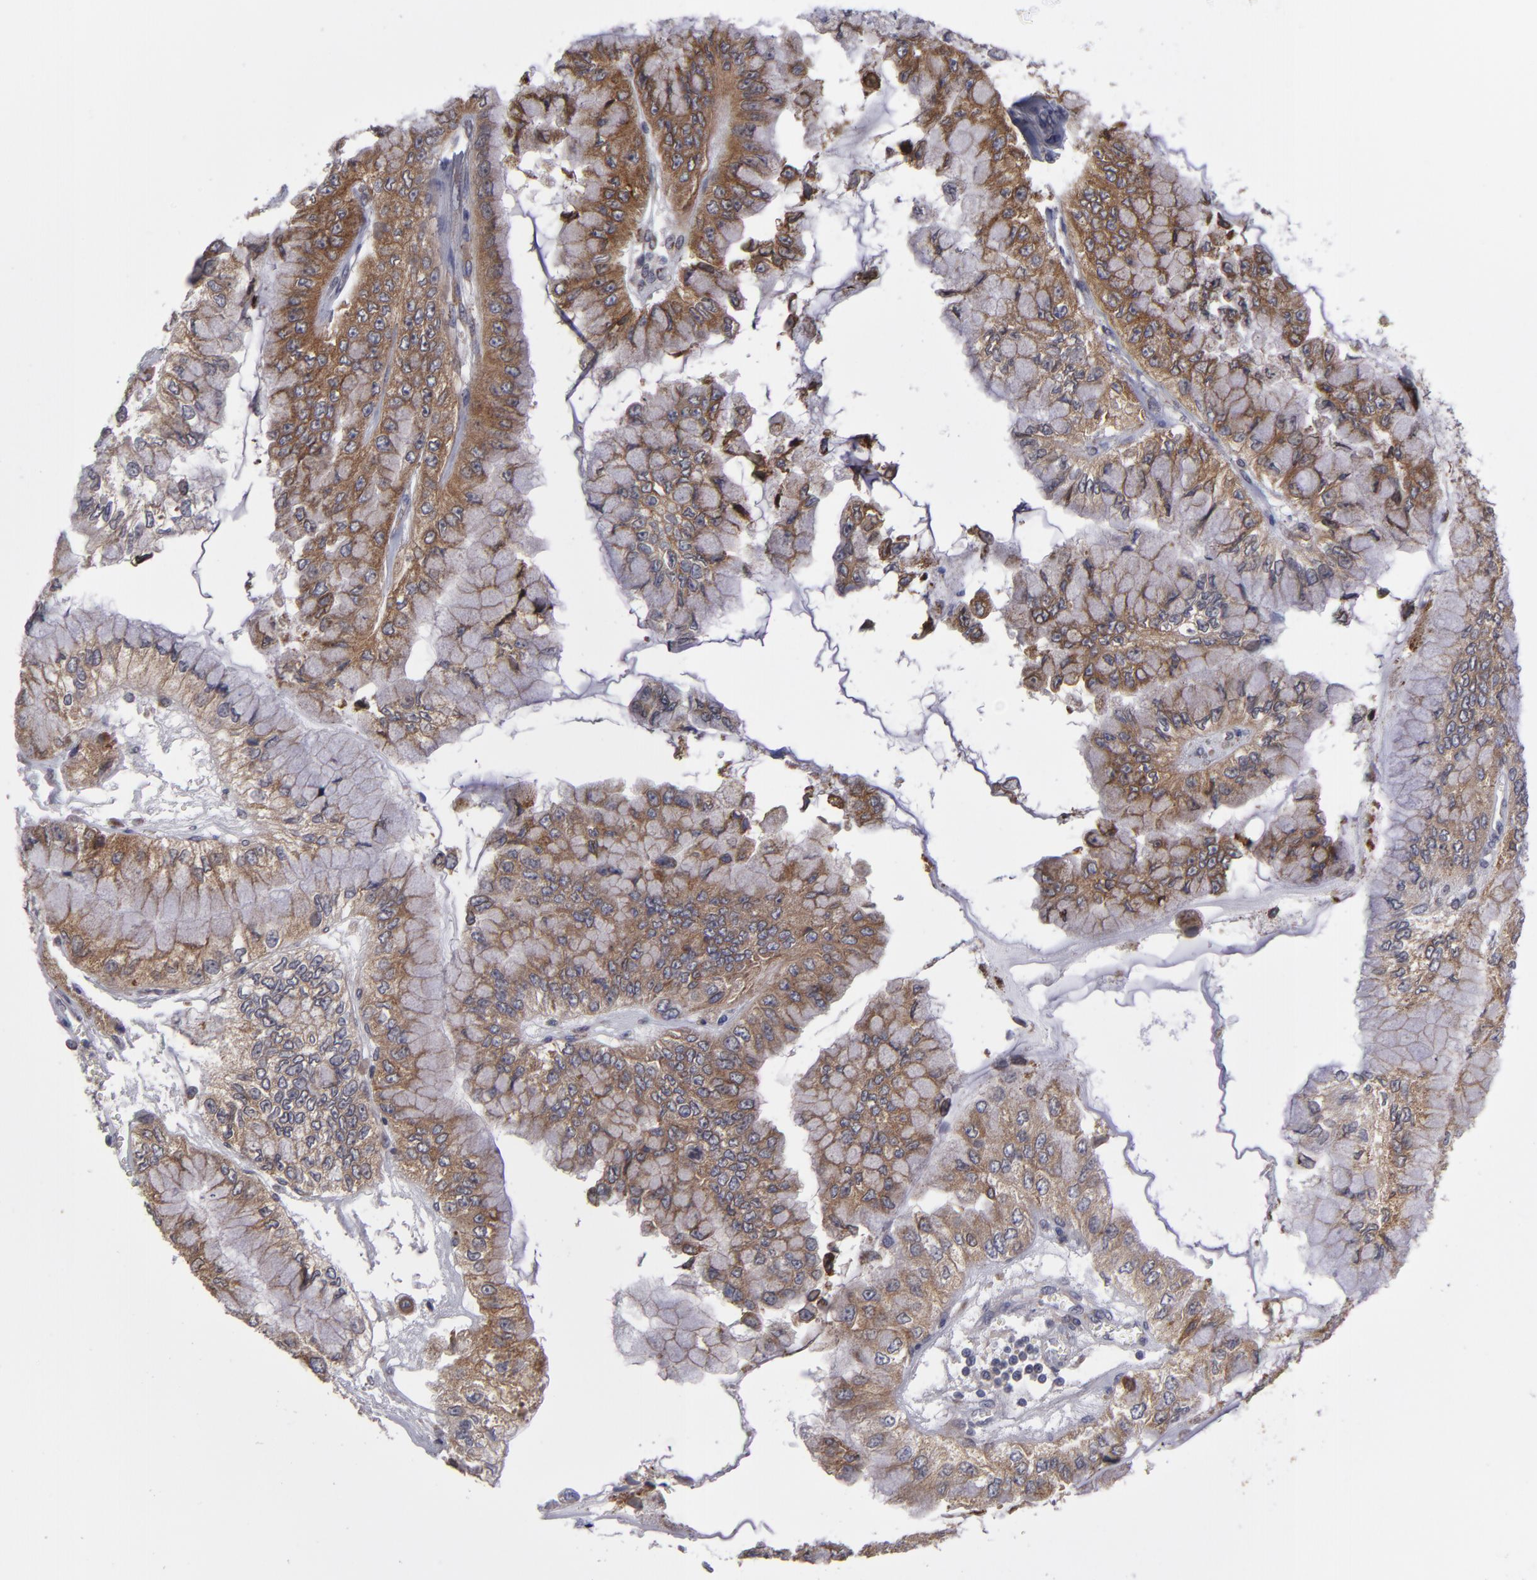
{"staining": {"intensity": "moderate", "quantity": ">75%", "location": "cytoplasmic/membranous"}, "tissue": "liver cancer", "cell_type": "Tumor cells", "image_type": "cancer", "snomed": [{"axis": "morphology", "description": "Cholangiocarcinoma"}, {"axis": "topography", "description": "Liver"}], "caption": "A high-resolution histopathology image shows immunohistochemistry (IHC) staining of liver cancer, which exhibits moderate cytoplasmic/membranous positivity in about >75% of tumor cells.", "gene": "IL12A", "patient": {"sex": "female", "age": 79}}